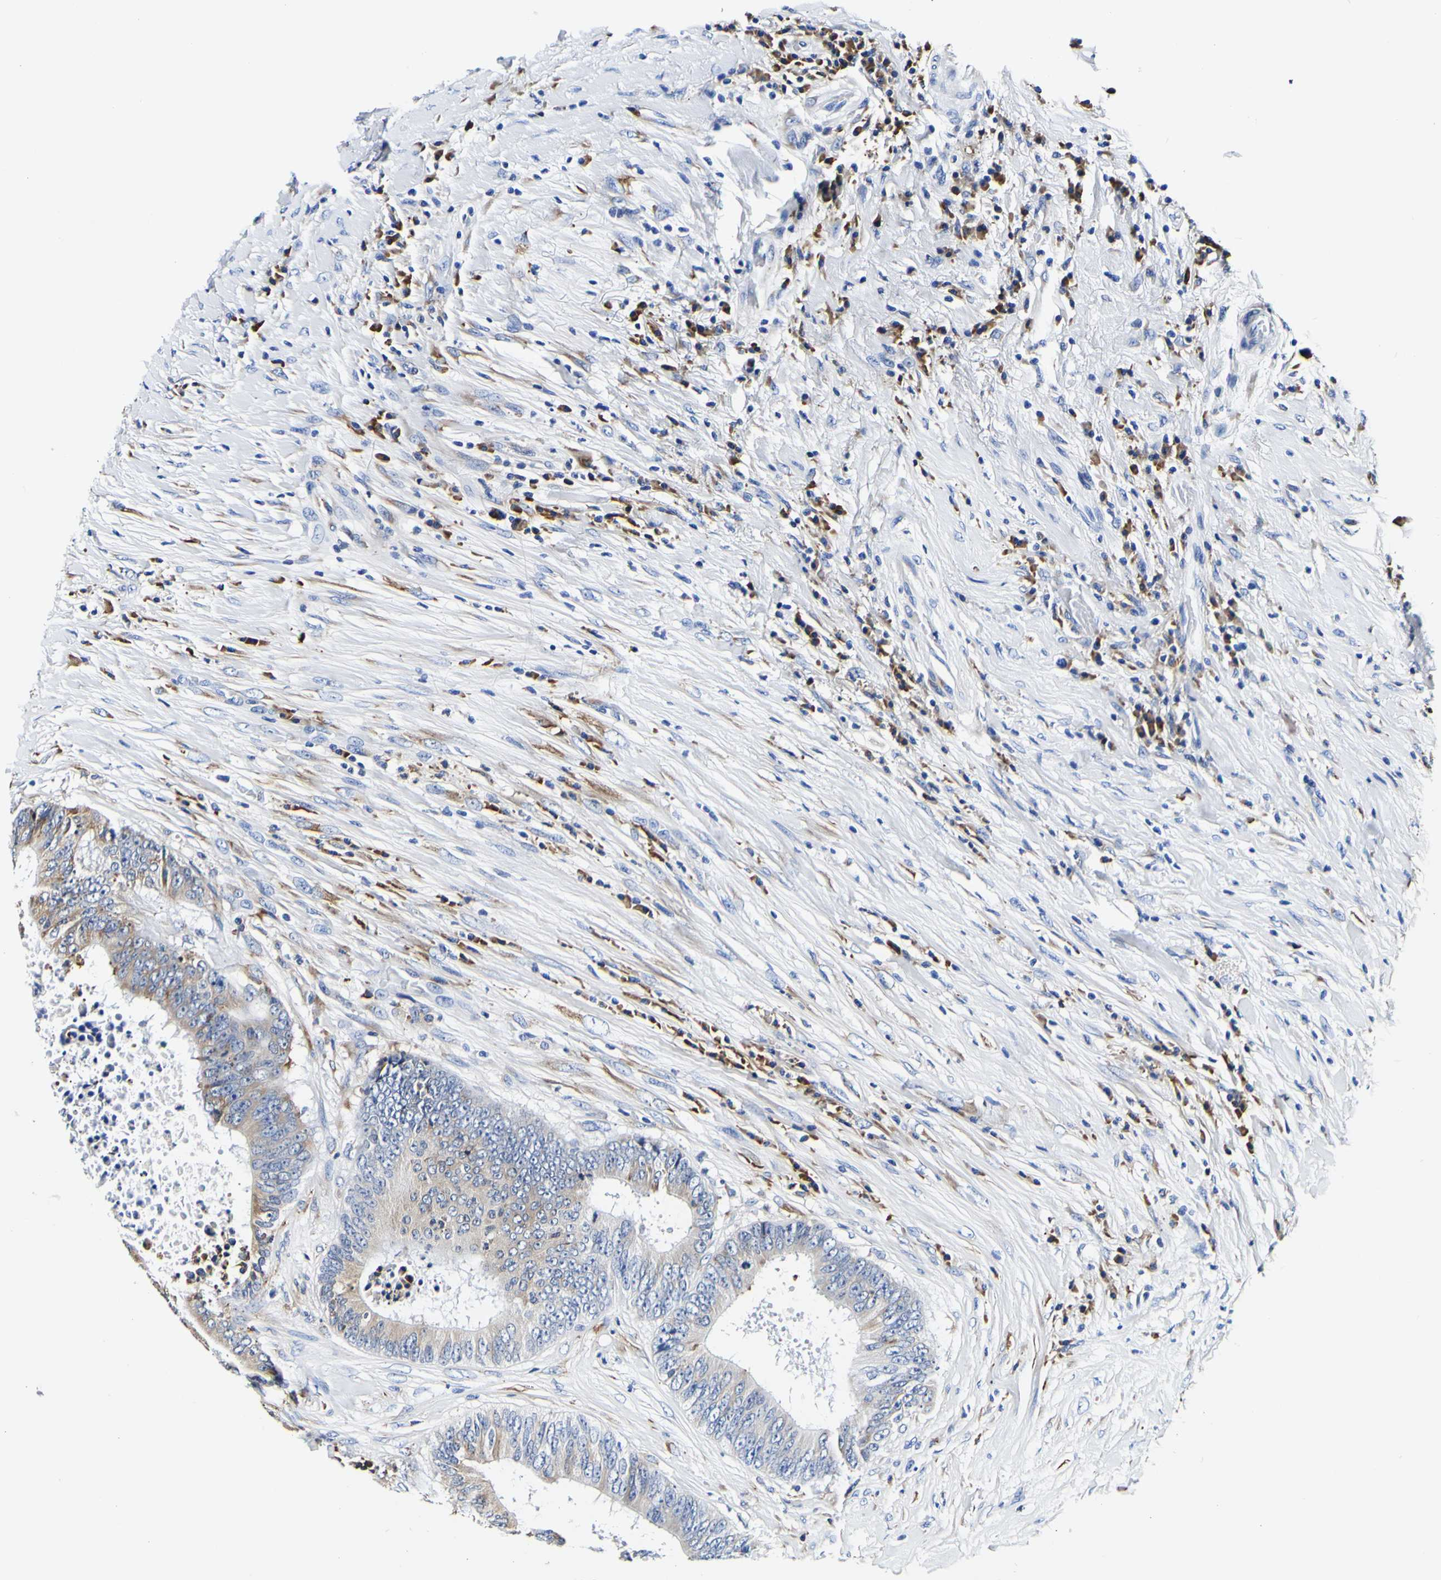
{"staining": {"intensity": "weak", "quantity": "<25%", "location": "cytoplasmic/membranous"}, "tissue": "colorectal cancer", "cell_type": "Tumor cells", "image_type": "cancer", "snomed": [{"axis": "morphology", "description": "Adenocarcinoma, NOS"}, {"axis": "topography", "description": "Rectum"}], "caption": "Immunohistochemistry (IHC) of human colorectal cancer (adenocarcinoma) reveals no expression in tumor cells.", "gene": "P4HB", "patient": {"sex": "male", "age": 72}}